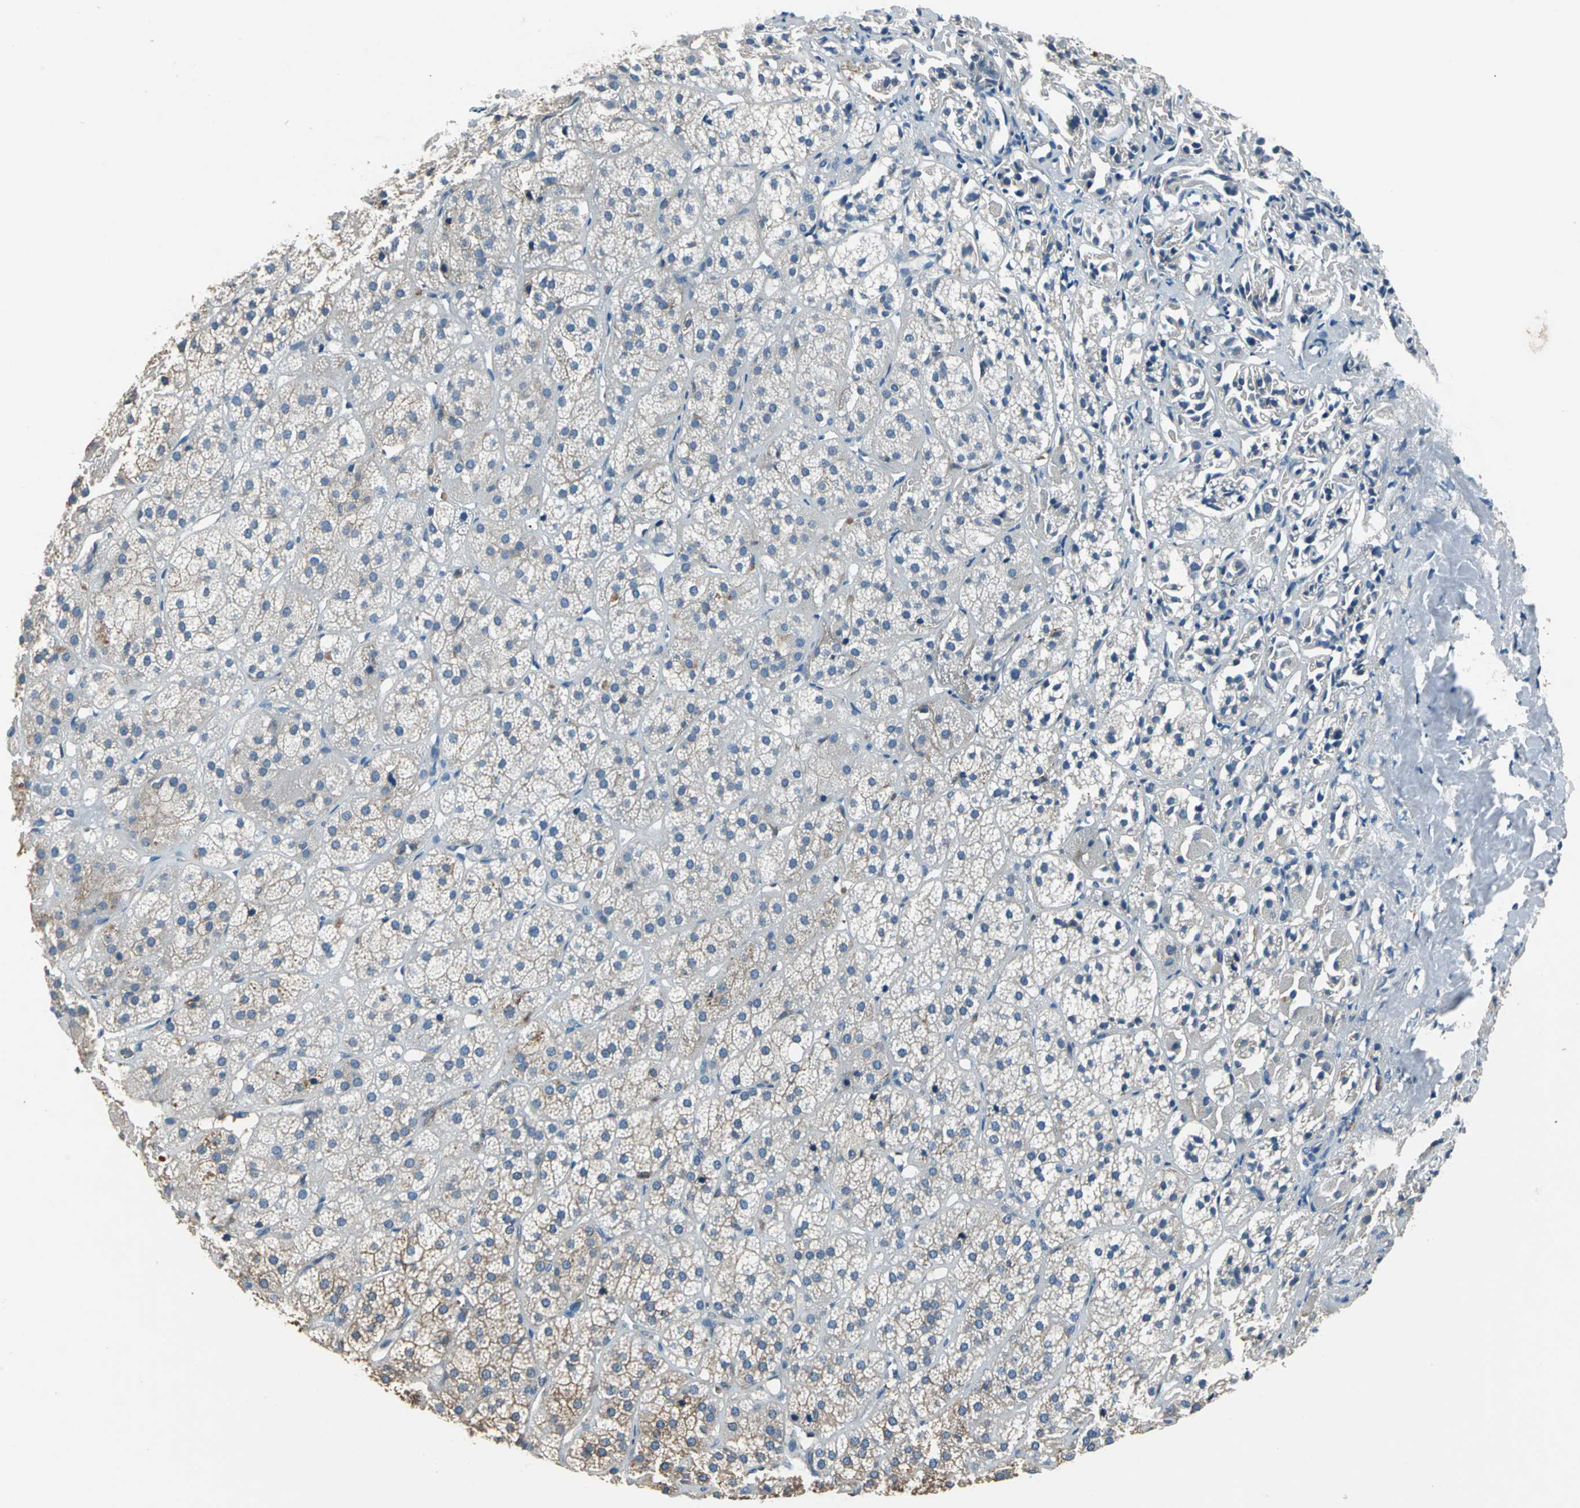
{"staining": {"intensity": "strong", "quantity": "25%-75%", "location": "cytoplasmic/membranous"}, "tissue": "adrenal gland", "cell_type": "Glandular cells", "image_type": "normal", "snomed": [{"axis": "morphology", "description": "Normal tissue, NOS"}, {"axis": "topography", "description": "Adrenal gland"}], "caption": "Immunohistochemical staining of benign adrenal gland shows high levels of strong cytoplasmic/membranous expression in about 25%-75% of glandular cells. (DAB (3,3'-diaminobenzidine) IHC with brightfield microscopy, high magnification).", "gene": "PRKCA", "patient": {"sex": "female", "age": 71}}